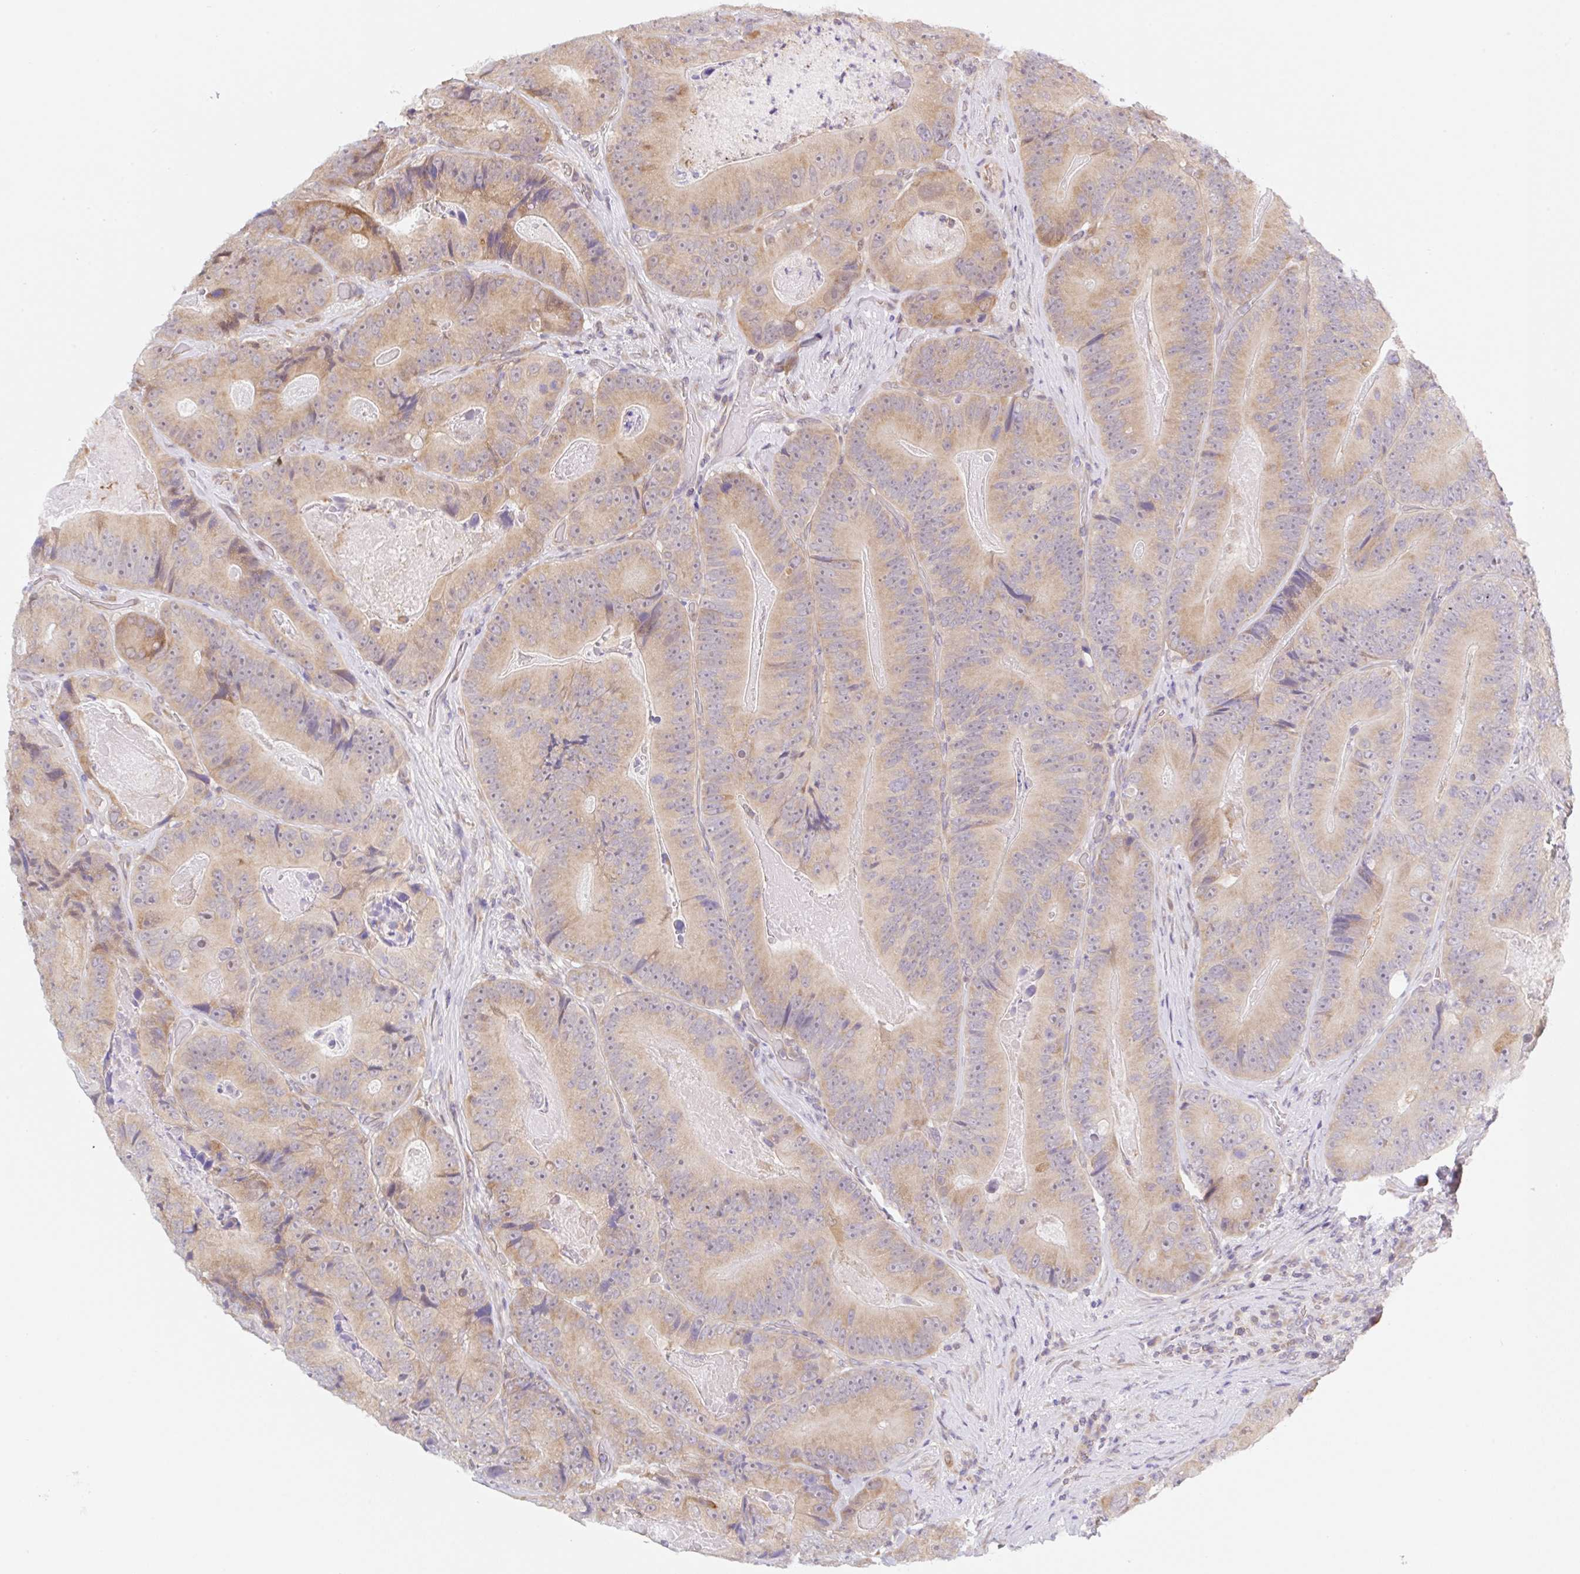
{"staining": {"intensity": "moderate", "quantity": ">75%", "location": "cytoplasmic/membranous"}, "tissue": "colorectal cancer", "cell_type": "Tumor cells", "image_type": "cancer", "snomed": [{"axis": "morphology", "description": "Adenocarcinoma, NOS"}, {"axis": "topography", "description": "Colon"}], "caption": "A histopathology image of human colorectal adenocarcinoma stained for a protein demonstrates moderate cytoplasmic/membranous brown staining in tumor cells.", "gene": "TBPL2", "patient": {"sex": "female", "age": 86}}